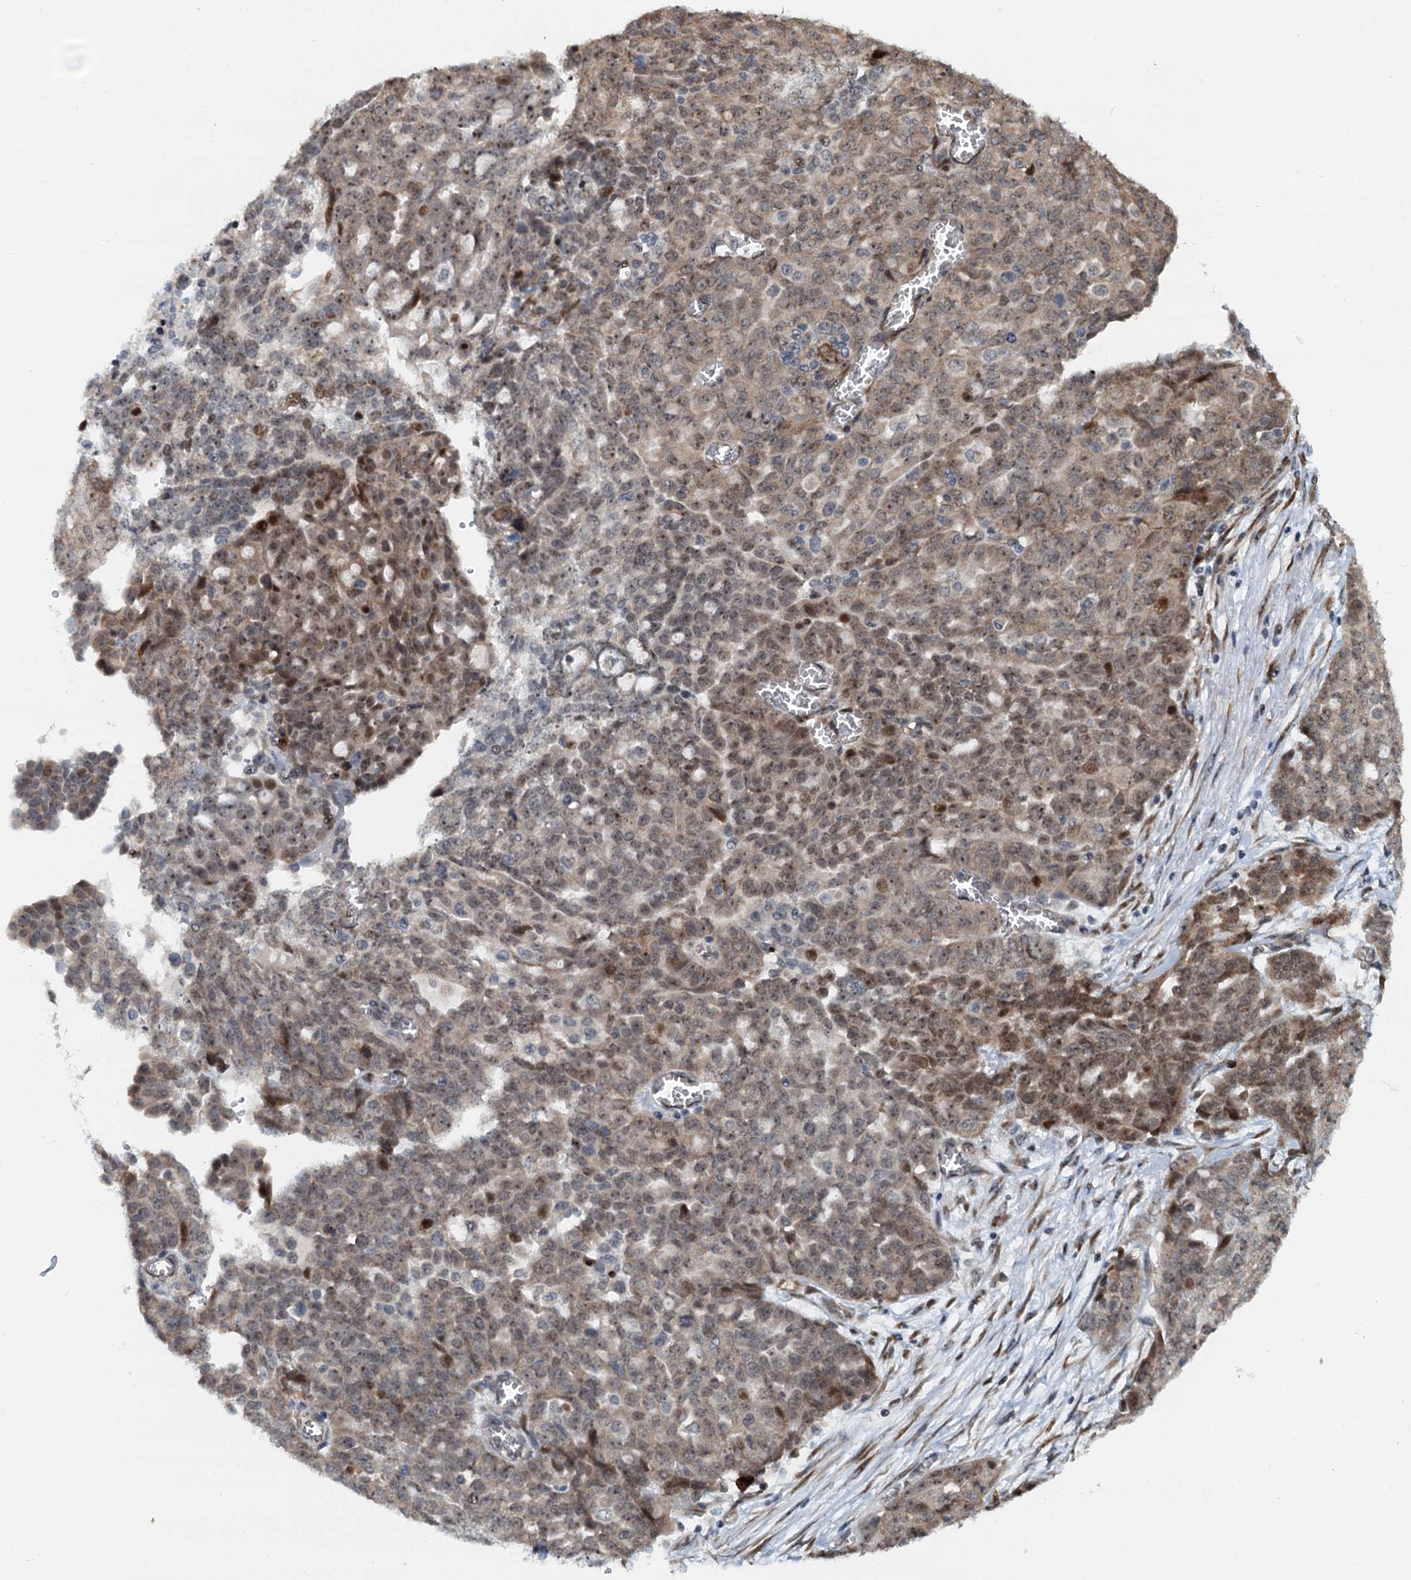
{"staining": {"intensity": "moderate", "quantity": ">75%", "location": "cytoplasmic/membranous,nuclear"}, "tissue": "ovarian cancer", "cell_type": "Tumor cells", "image_type": "cancer", "snomed": [{"axis": "morphology", "description": "Cystadenocarcinoma, serous, NOS"}, {"axis": "topography", "description": "Soft tissue"}, {"axis": "topography", "description": "Ovary"}], "caption": "A photomicrograph showing moderate cytoplasmic/membranous and nuclear expression in about >75% of tumor cells in serous cystadenocarcinoma (ovarian), as visualized by brown immunohistochemical staining.", "gene": "DNAJC21", "patient": {"sex": "female", "age": 57}}